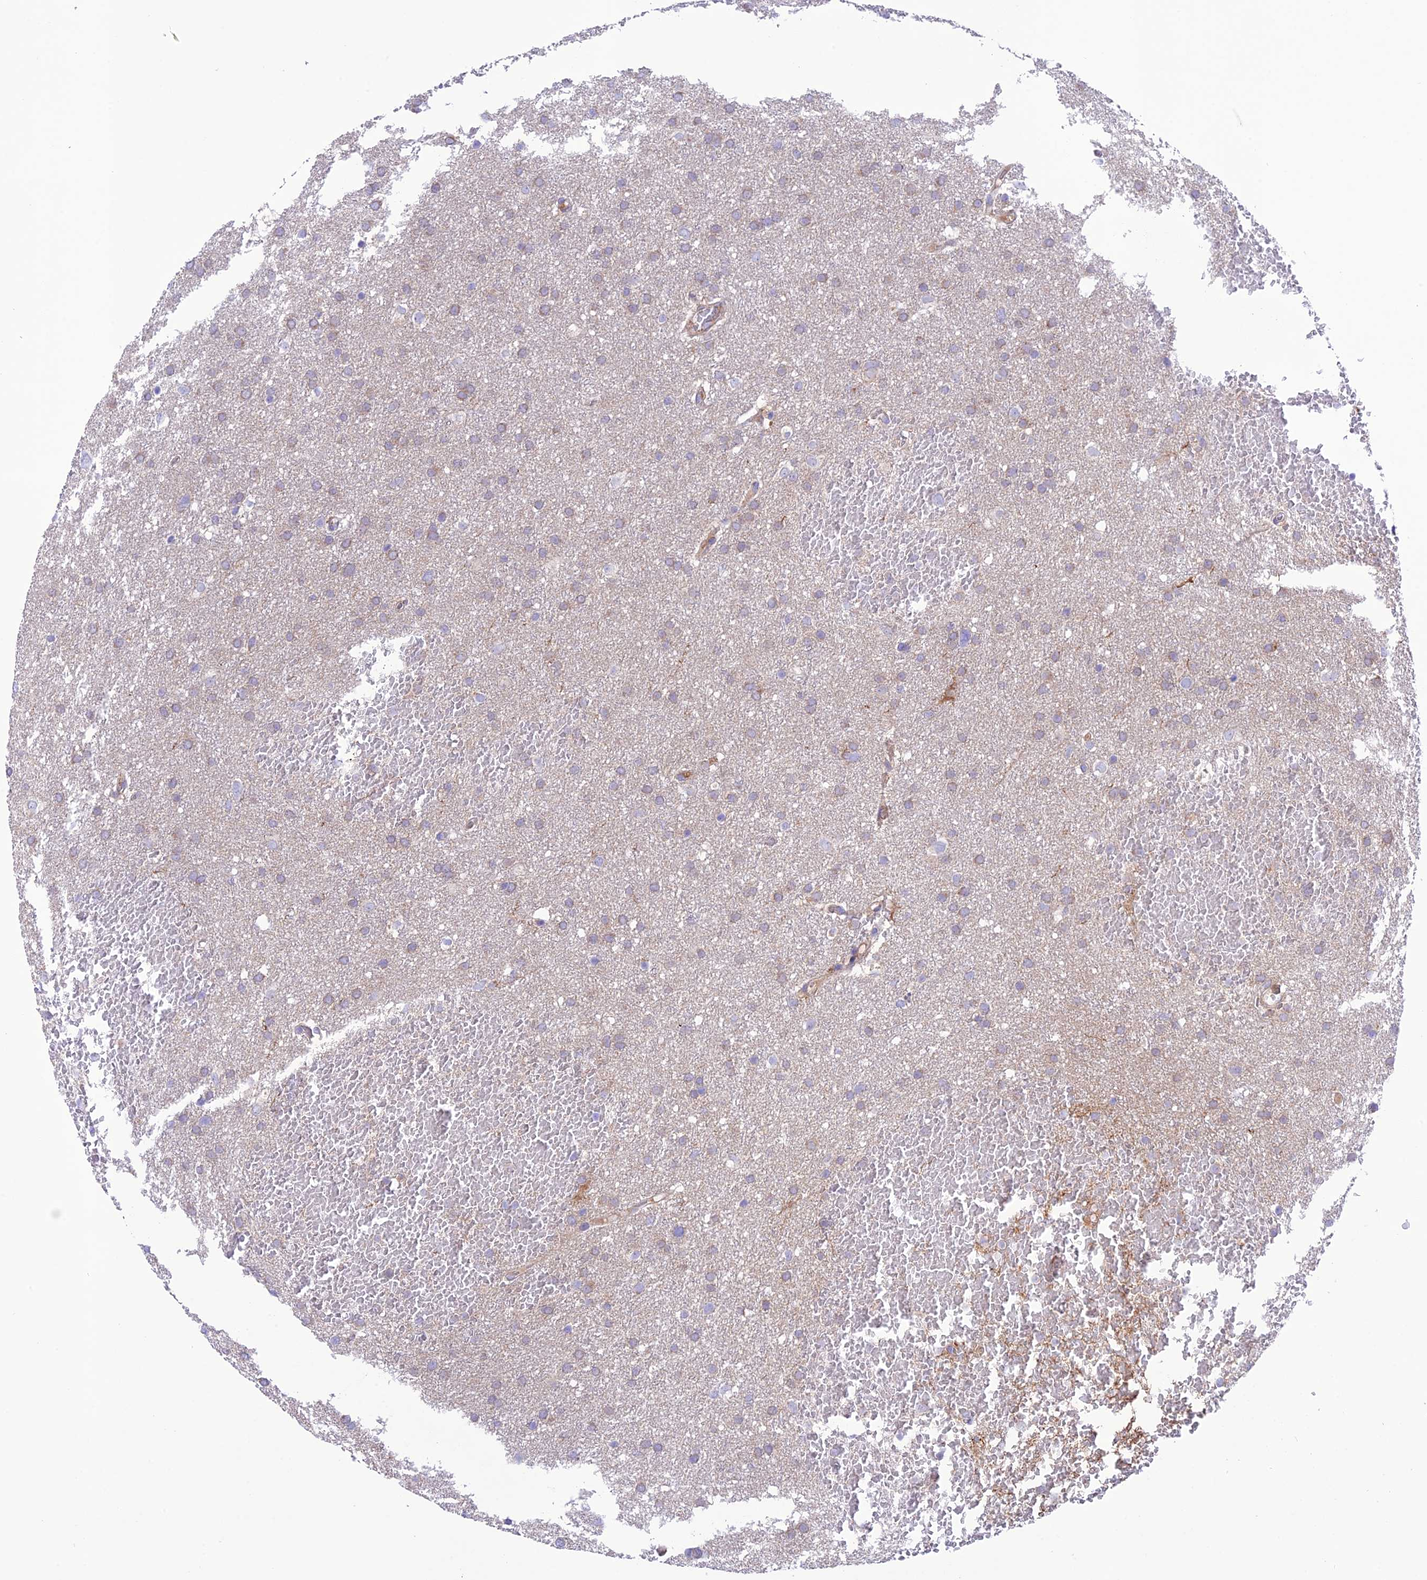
{"staining": {"intensity": "weak", "quantity": "25%-75%", "location": "cytoplasmic/membranous"}, "tissue": "glioma", "cell_type": "Tumor cells", "image_type": "cancer", "snomed": [{"axis": "morphology", "description": "Glioma, malignant, High grade"}, {"axis": "topography", "description": "Cerebral cortex"}], "caption": "An immunohistochemistry (IHC) histopathology image of tumor tissue is shown. Protein staining in brown highlights weak cytoplasmic/membranous positivity in malignant glioma (high-grade) within tumor cells.", "gene": "UAP1L1", "patient": {"sex": "female", "age": 36}}